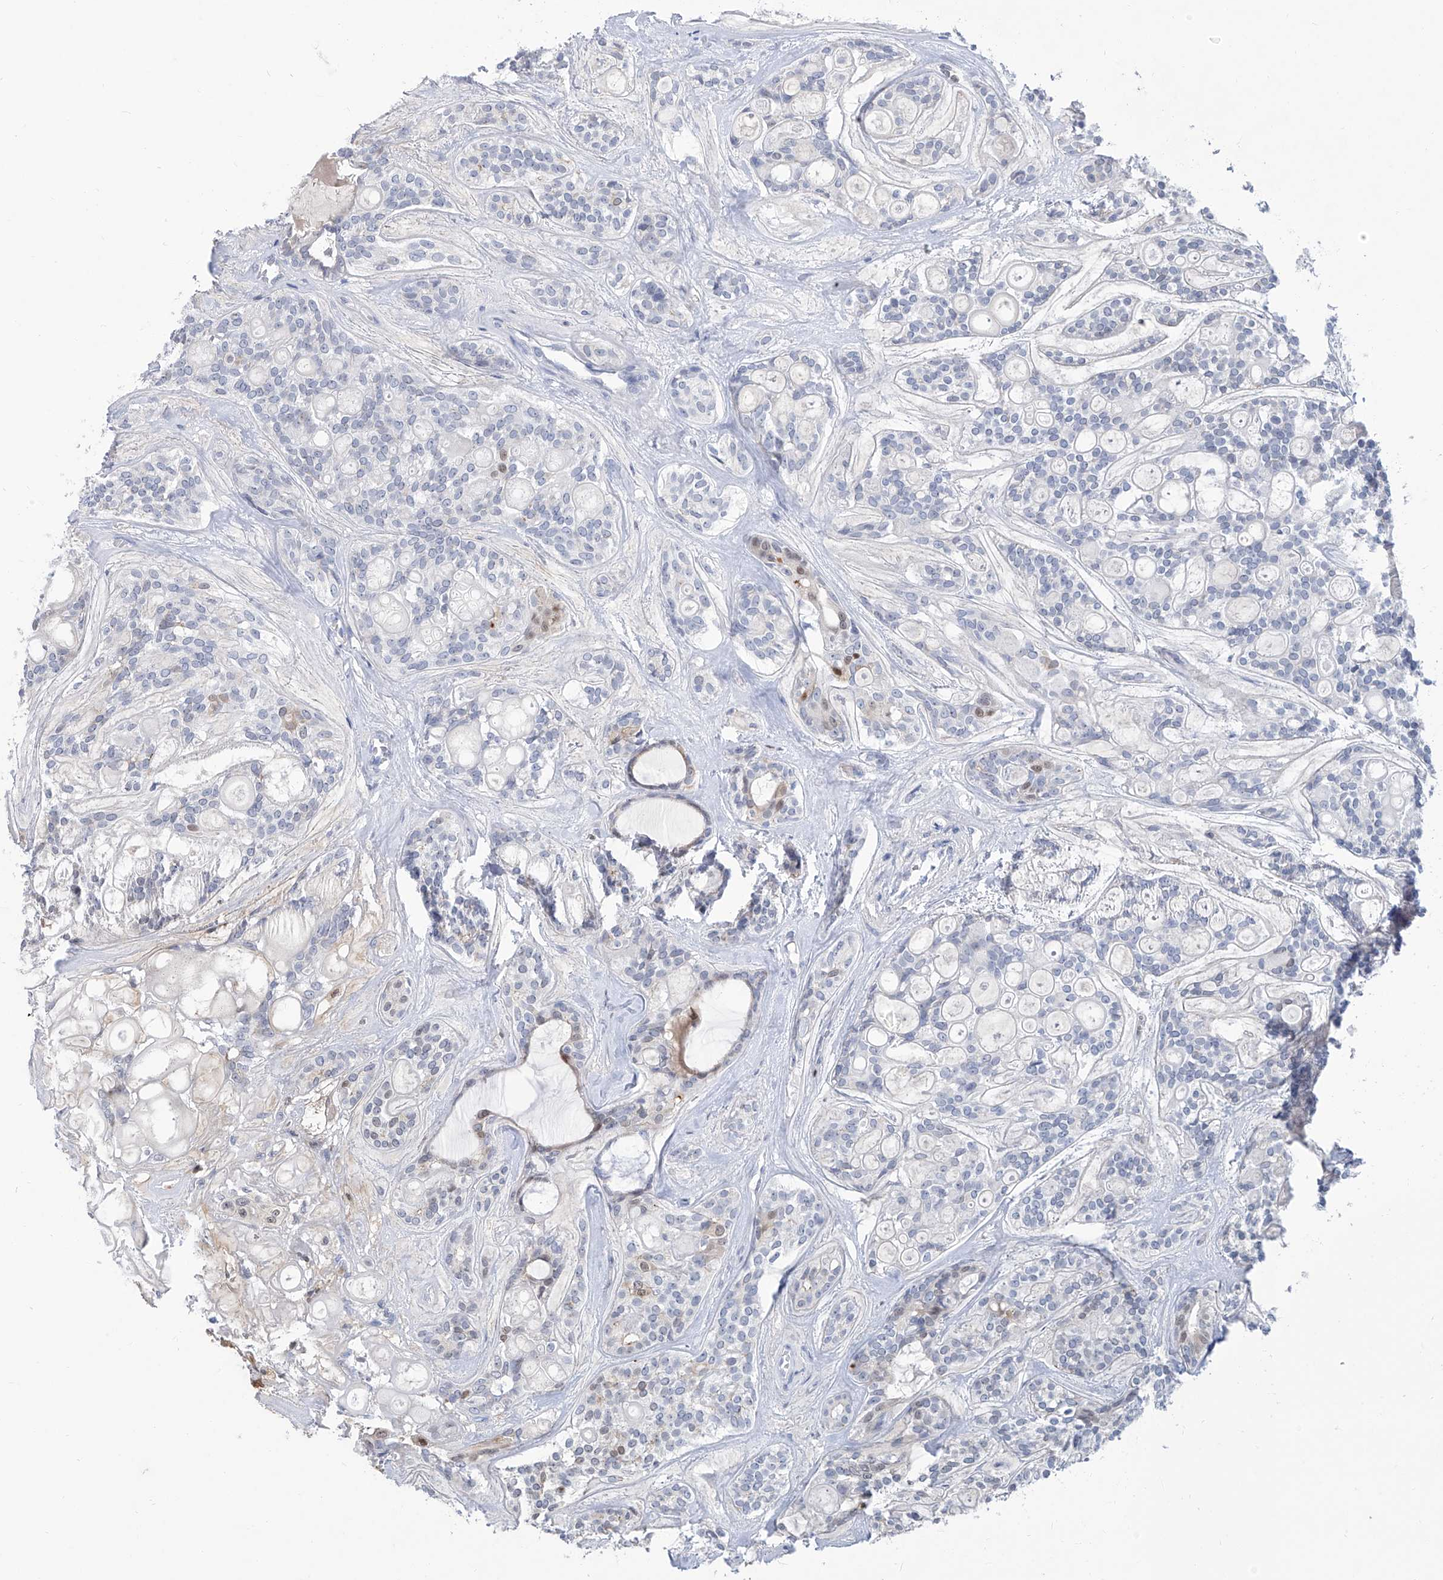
{"staining": {"intensity": "negative", "quantity": "none", "location": "none"}, "tissue": "head and neck cancer", "cell_type": "Tumor cells", "image_type": "cancer", "snomed": [{"axis": "morphology", "description": "Adenocarcinoma, NOS"}, {"axis": "topography", "description": "Head-Neck"}], "caption": "Immunohistochemical staining of human head and neck cancer (adenocarcinoma) shows no significant positivity in tumor cells.", "gene": "PHF20", "patient": {"sex": "male", "age": 66}}